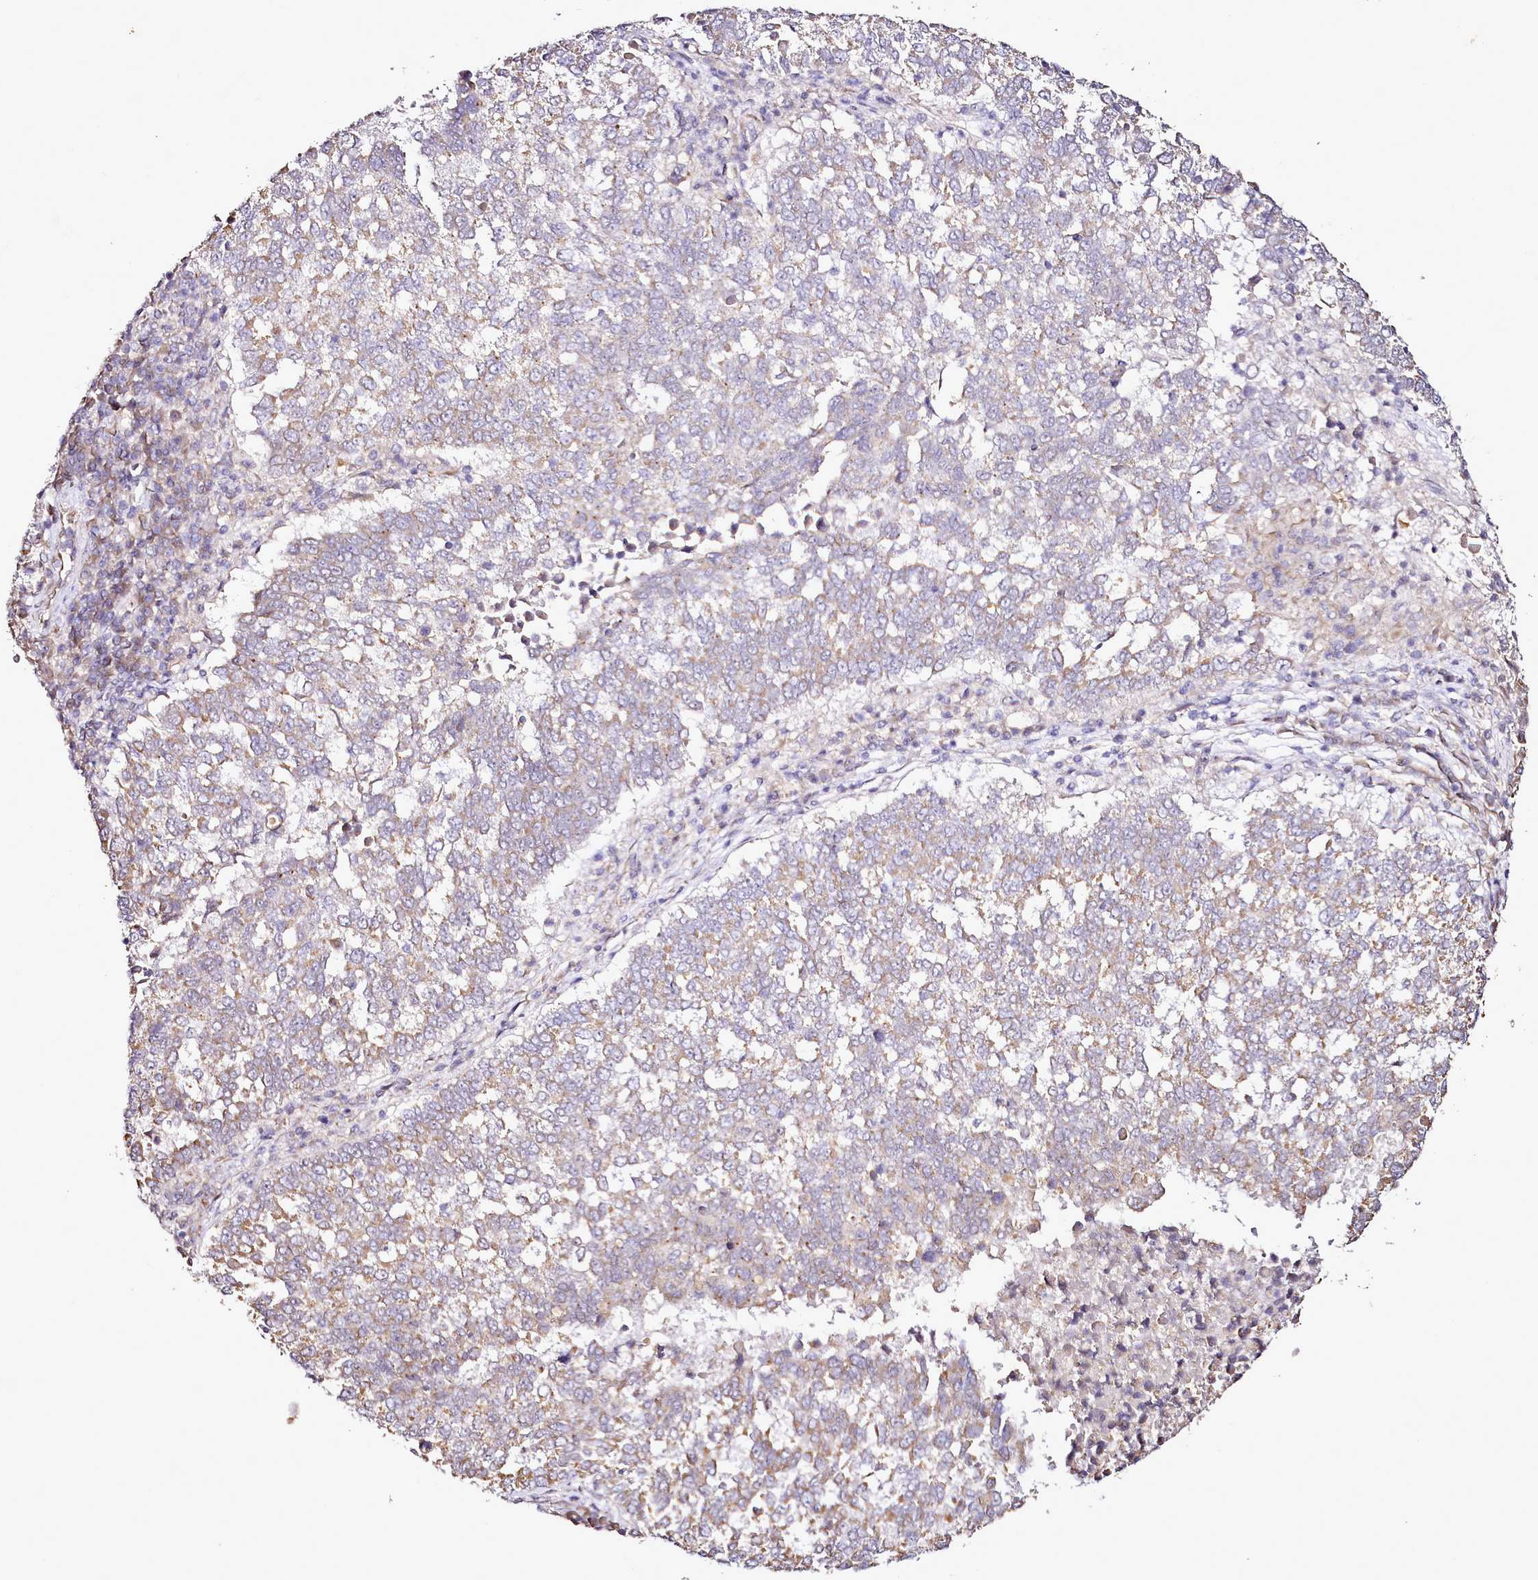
{"staining": {"intensity": "weak", "quantity": "25%-75%", "location": "cytoplasmic/membranous"}, "tissue": "lung cancer", "cell_type": "Tumor cells", "image_type": "cancer", "snomed": [{"axis": "morphology", "description": "Squamous cell carcinoma, NOS"}, {"axis": "topography", "description": "Lung"}], "caption": "There is low levels of weak cytoplasmic/membranous staining in tumor cells of squamous cell carcinoma (lung), as demonstrated by immunohistochemical staining (brown color).", "gene": "EDIL3", "patient": {"sex": "male", "age": 73}}